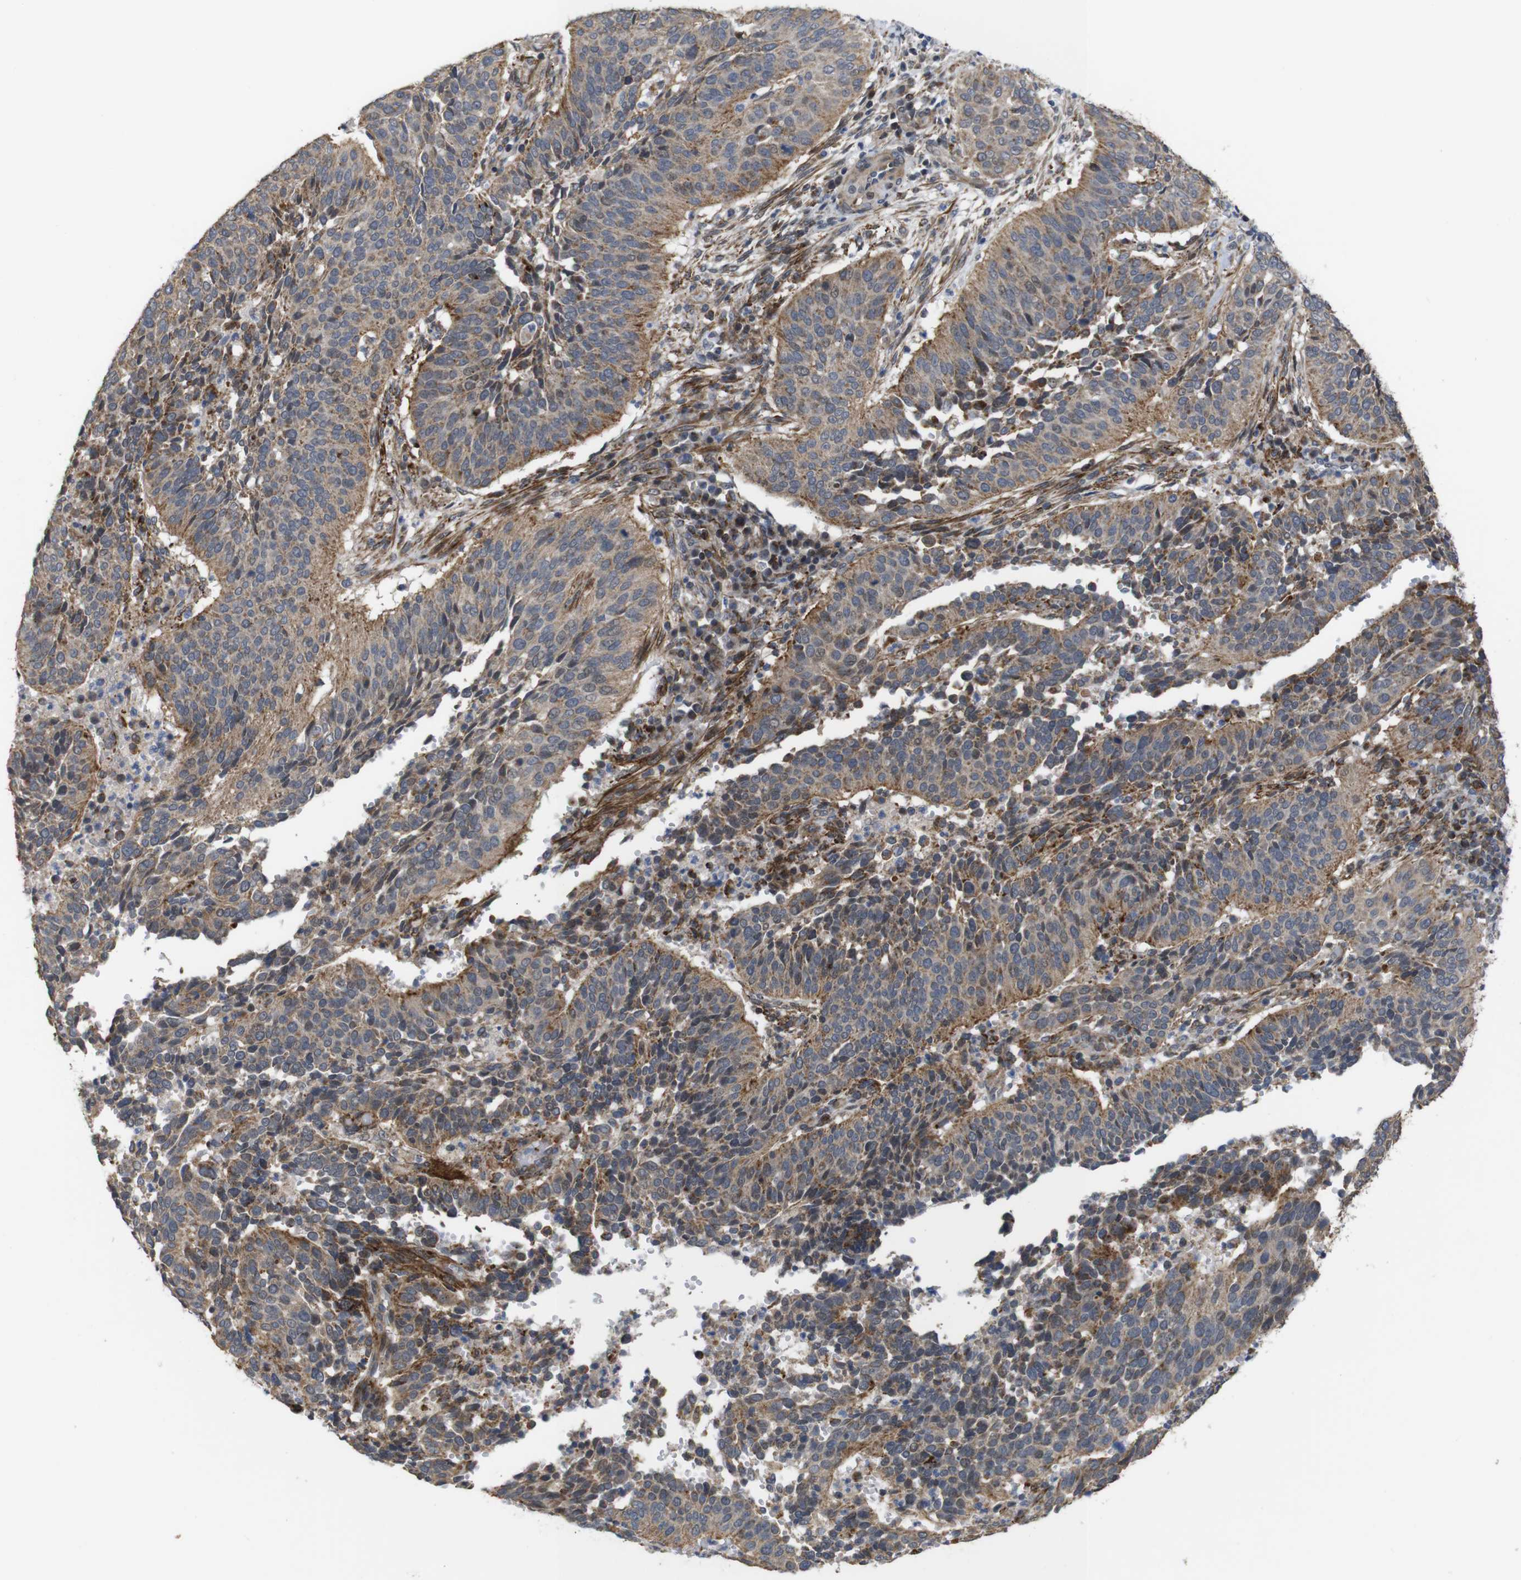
{"staining": {"intensity": "moderate", "quantity": ">75%", "location": "cytoplasmic/membranous"}, "tissue": "cervical cancer", "cell_type": "Tumor cells", "image_type": "cancer", "snomed": [{"axis": "morphology", "description": "Normal tissue, NOS"}, {"axis": "morphology", "description": "Squamous cell carcinoma, NOS"}, {"axis": "topography", "description": "Cervix"}], "caption": "Protein staining exhibits moderate cytoplasmic/membranous positivity in approximately >75% of tumor cells in cervical squamous cell carcinoma.", "gene": "ATP7B", "patient": {"sex": "female", "age": 39}}